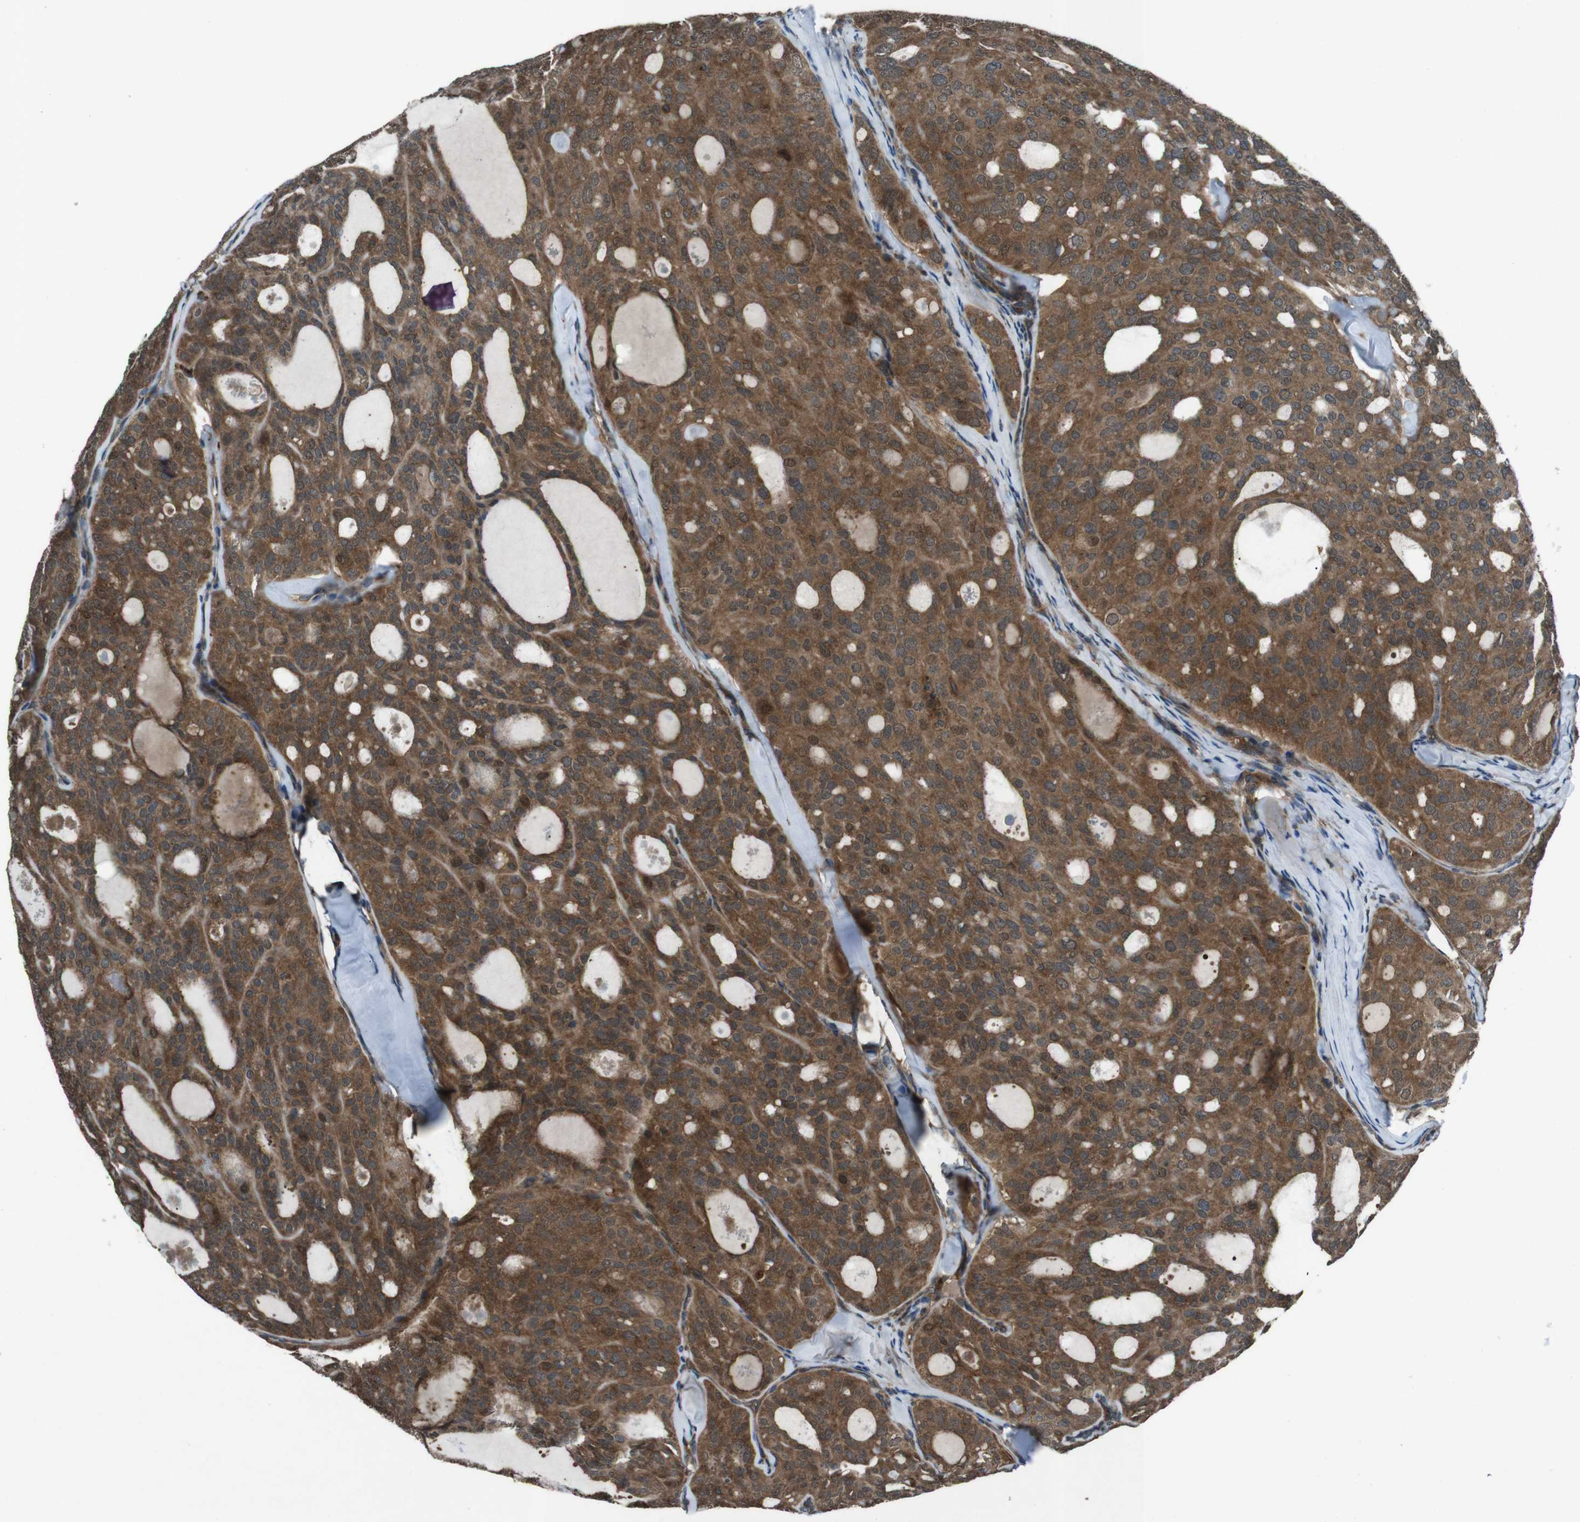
{"staining": {"intensity": "strong", "quantity": ">75%", "location": "cytoplasmic/membranous"}, "tissue": "thyroid cancer", "cell_type": "Tumor cells", "image_type": "cancer", "snomed": [{"axis": "morphology", "description": "Follicular adenoma carcinoma, NOS"}, {"axis": "topography", "description": "Thyroid gland"}], "caption": "Protein expression analysis of human thyroid cancer reveals strong cytoplasmic/membranous staining in about >75% of tumor cells.", "gene": "SLC27A4", "patient": {"sex": "male", "age": 75}}